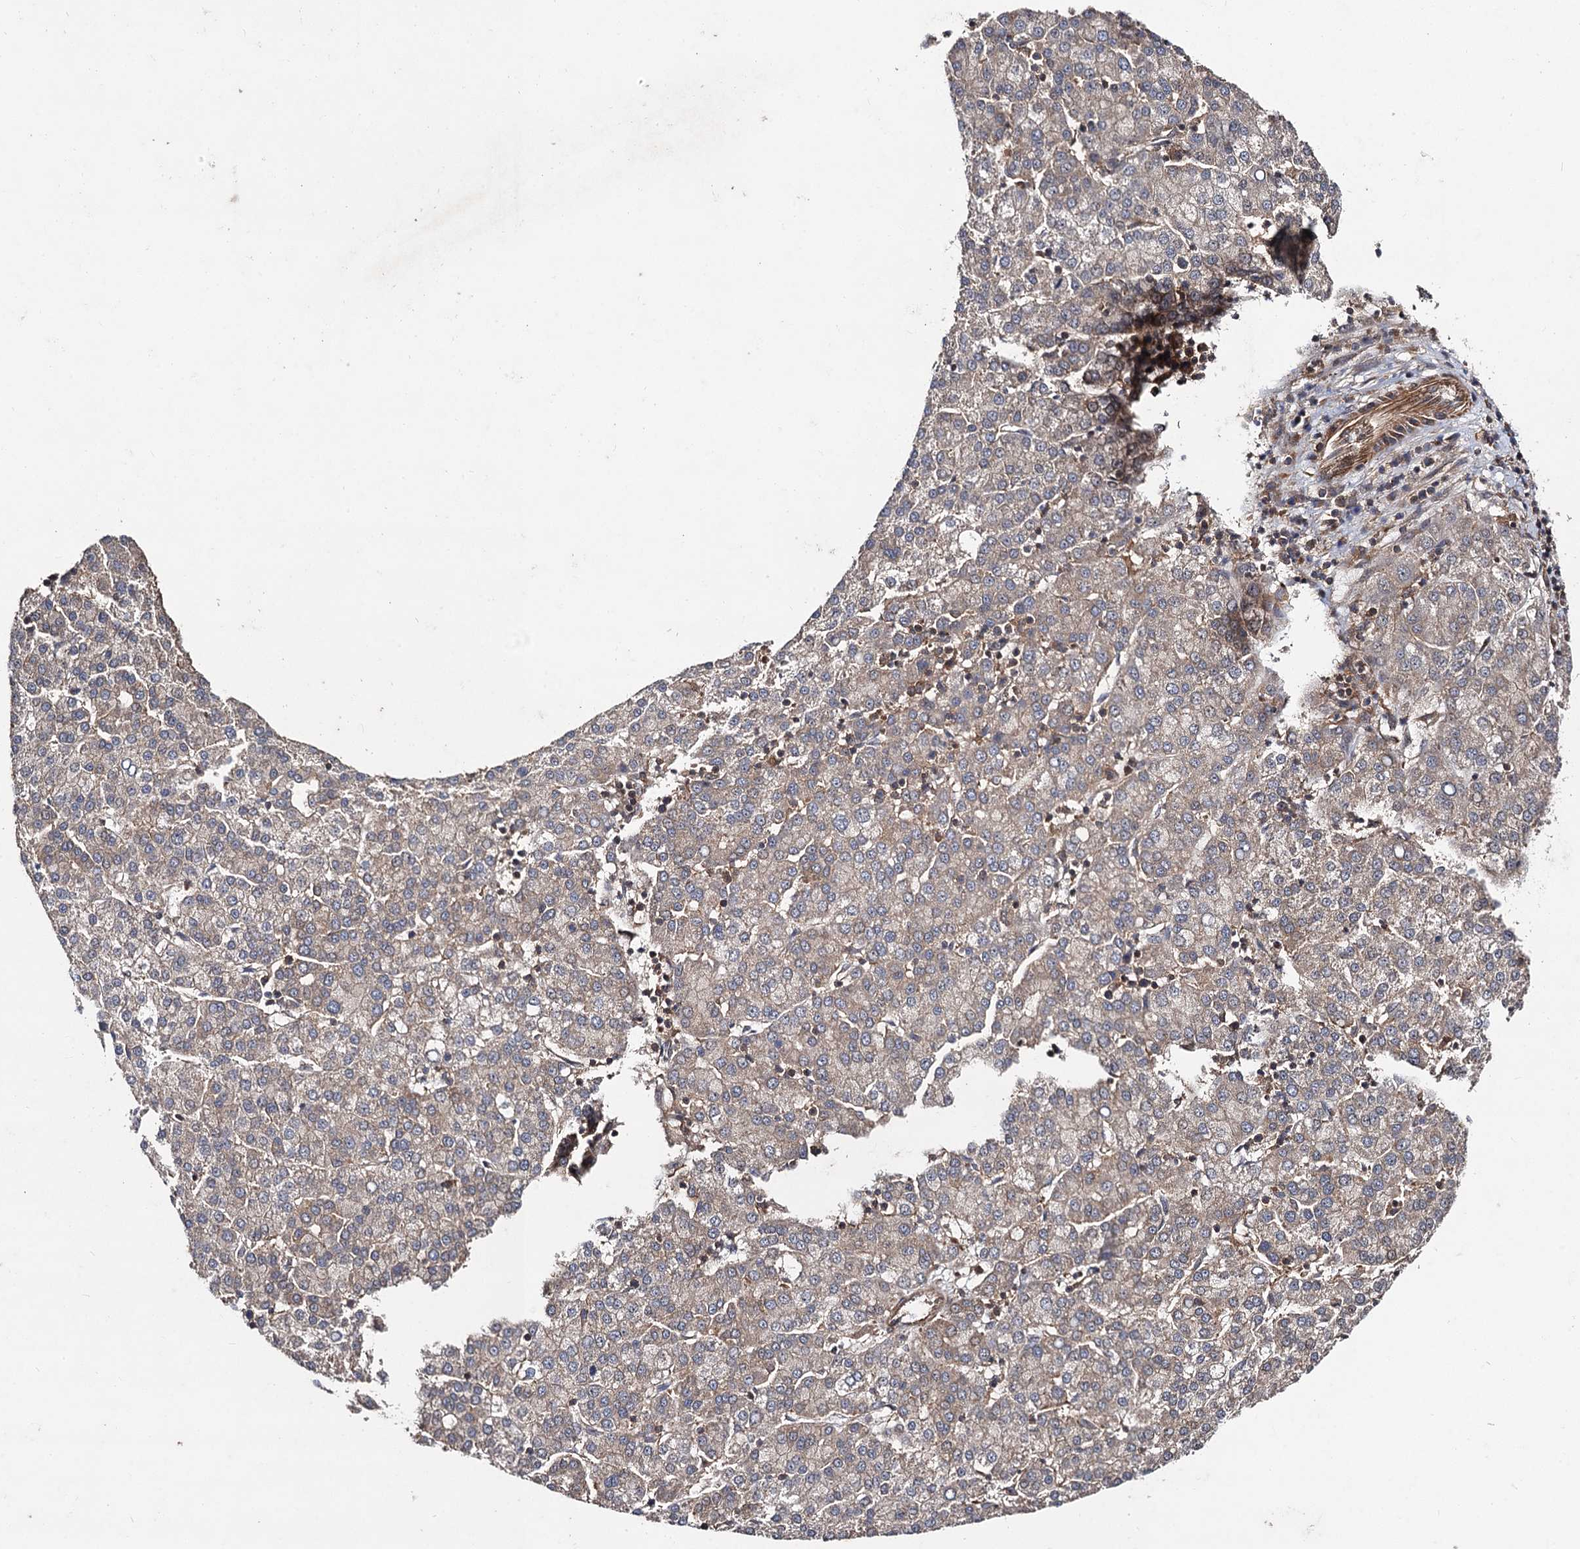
{"staining": {"intensity": "weak", "quantity": ">75%", "location": "cytoplasmic/membranous"}, "tissue": "liver cancer", "cell_type": "Tumor cells", "image_type": "cancer", "snomed": [{"axis": "morphology", "description": "Carcinoma, Hepatocellular, NOS"}, {"axis": "topography", "description": "Liver"}], "caption": "The immunohistochemical stain highlights weak cytoplasmic/membranous positivity in tumor cells of liver cancer (hepatocellular carcinoma) tissue.", "gene": "KXD1", "patient": {"sex": "female", "age": 58}}